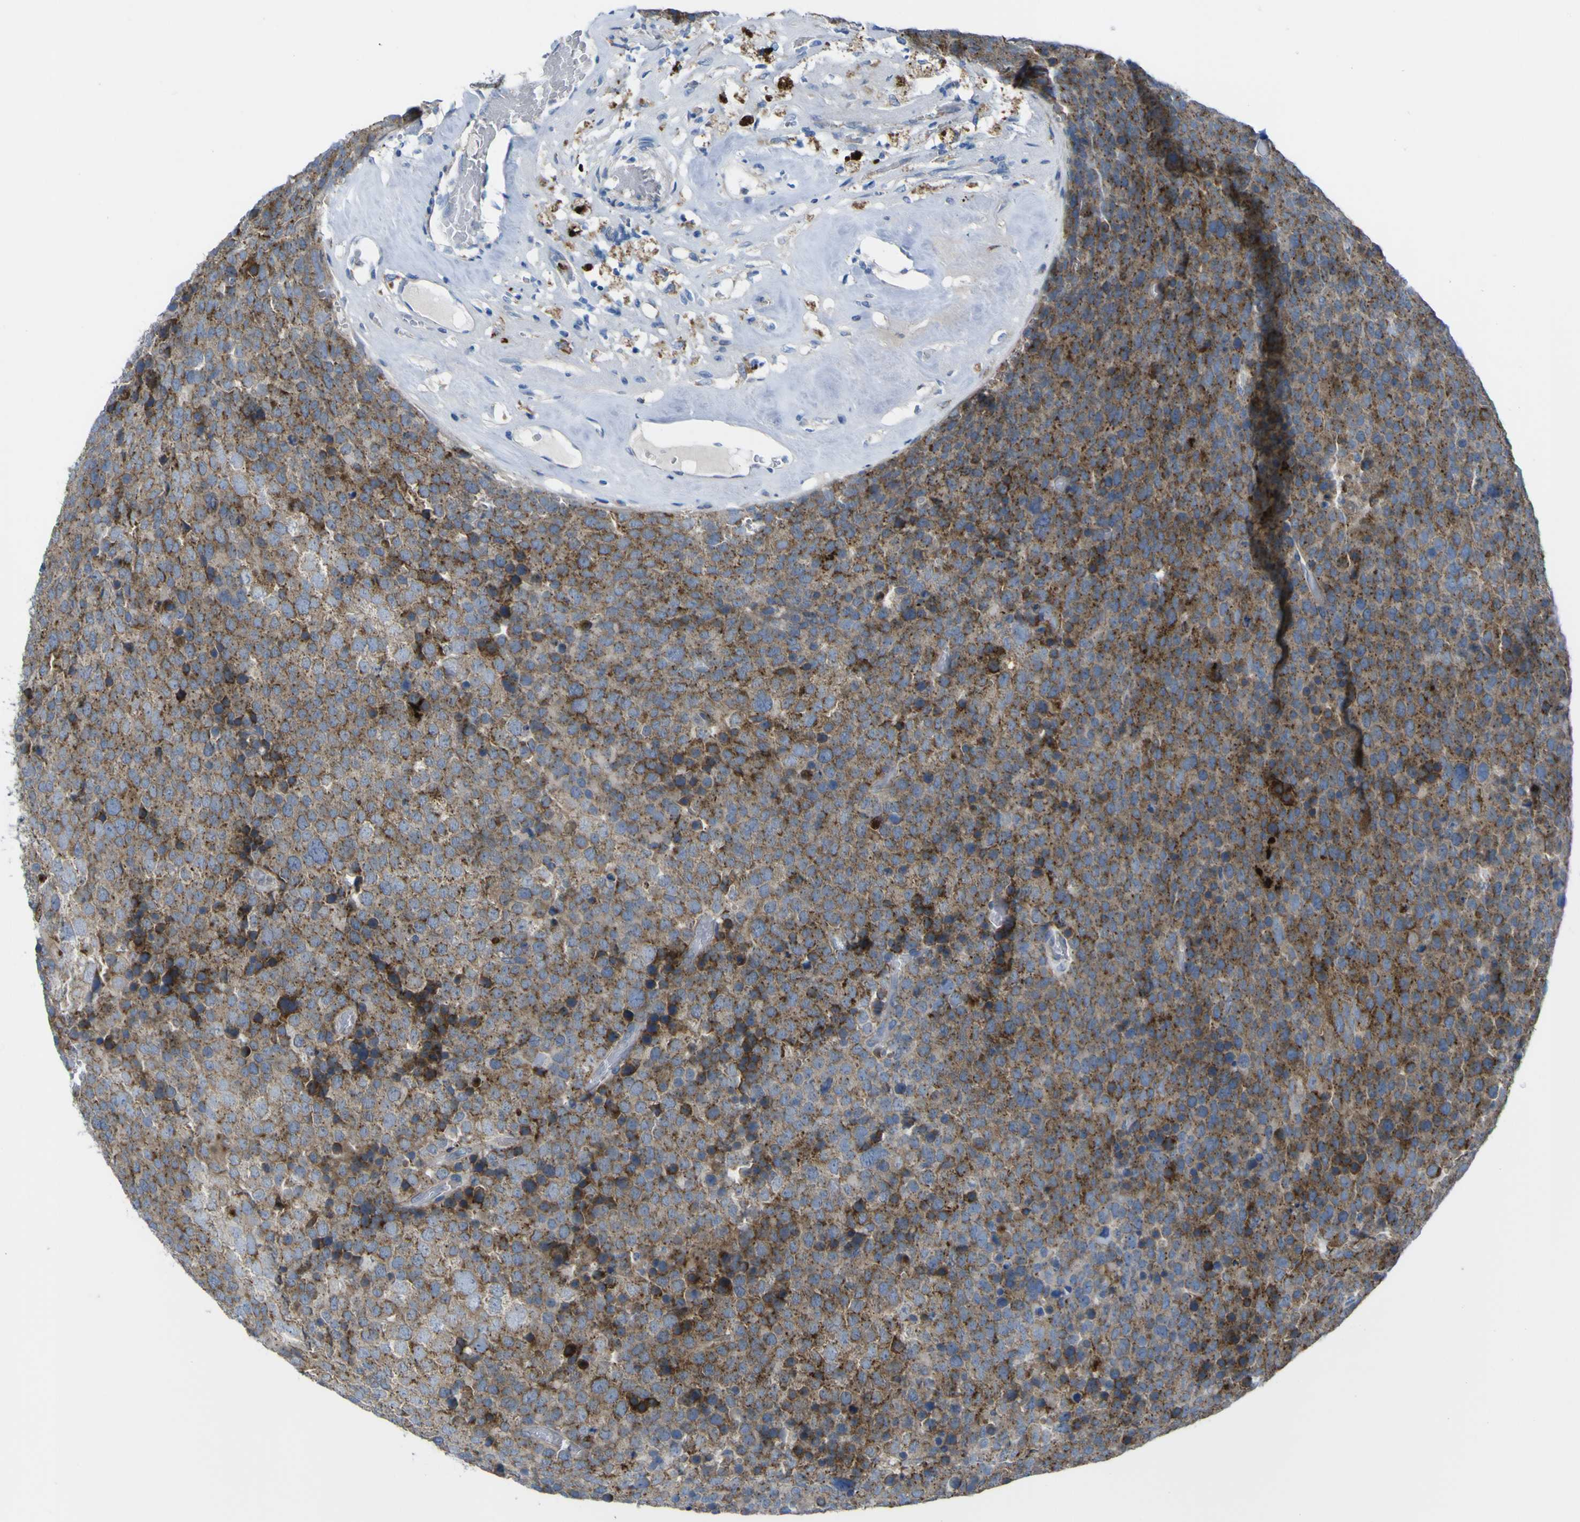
{"staining": {"intensity": "moderate", "quantity": ">75%", "location": "cytoplasmic/membranous"}, "tissue": "testis cancer", "cell_type": "Tumor cells", "image_type": "cancer", "snomed": [{"axis": "morphology", "description": "Seminoma, NOS"}, {"axis": "topography", "description": "Testis"}], "caption": "An image showing moderate cytoplasmic/membranous positivity in approximately >75% of tumor cells in testis cancer (seminoma), as visualized by brown immunohistochemical staining.", "gene": "CST3", "patient": {"sex": "male", "age": 71}}